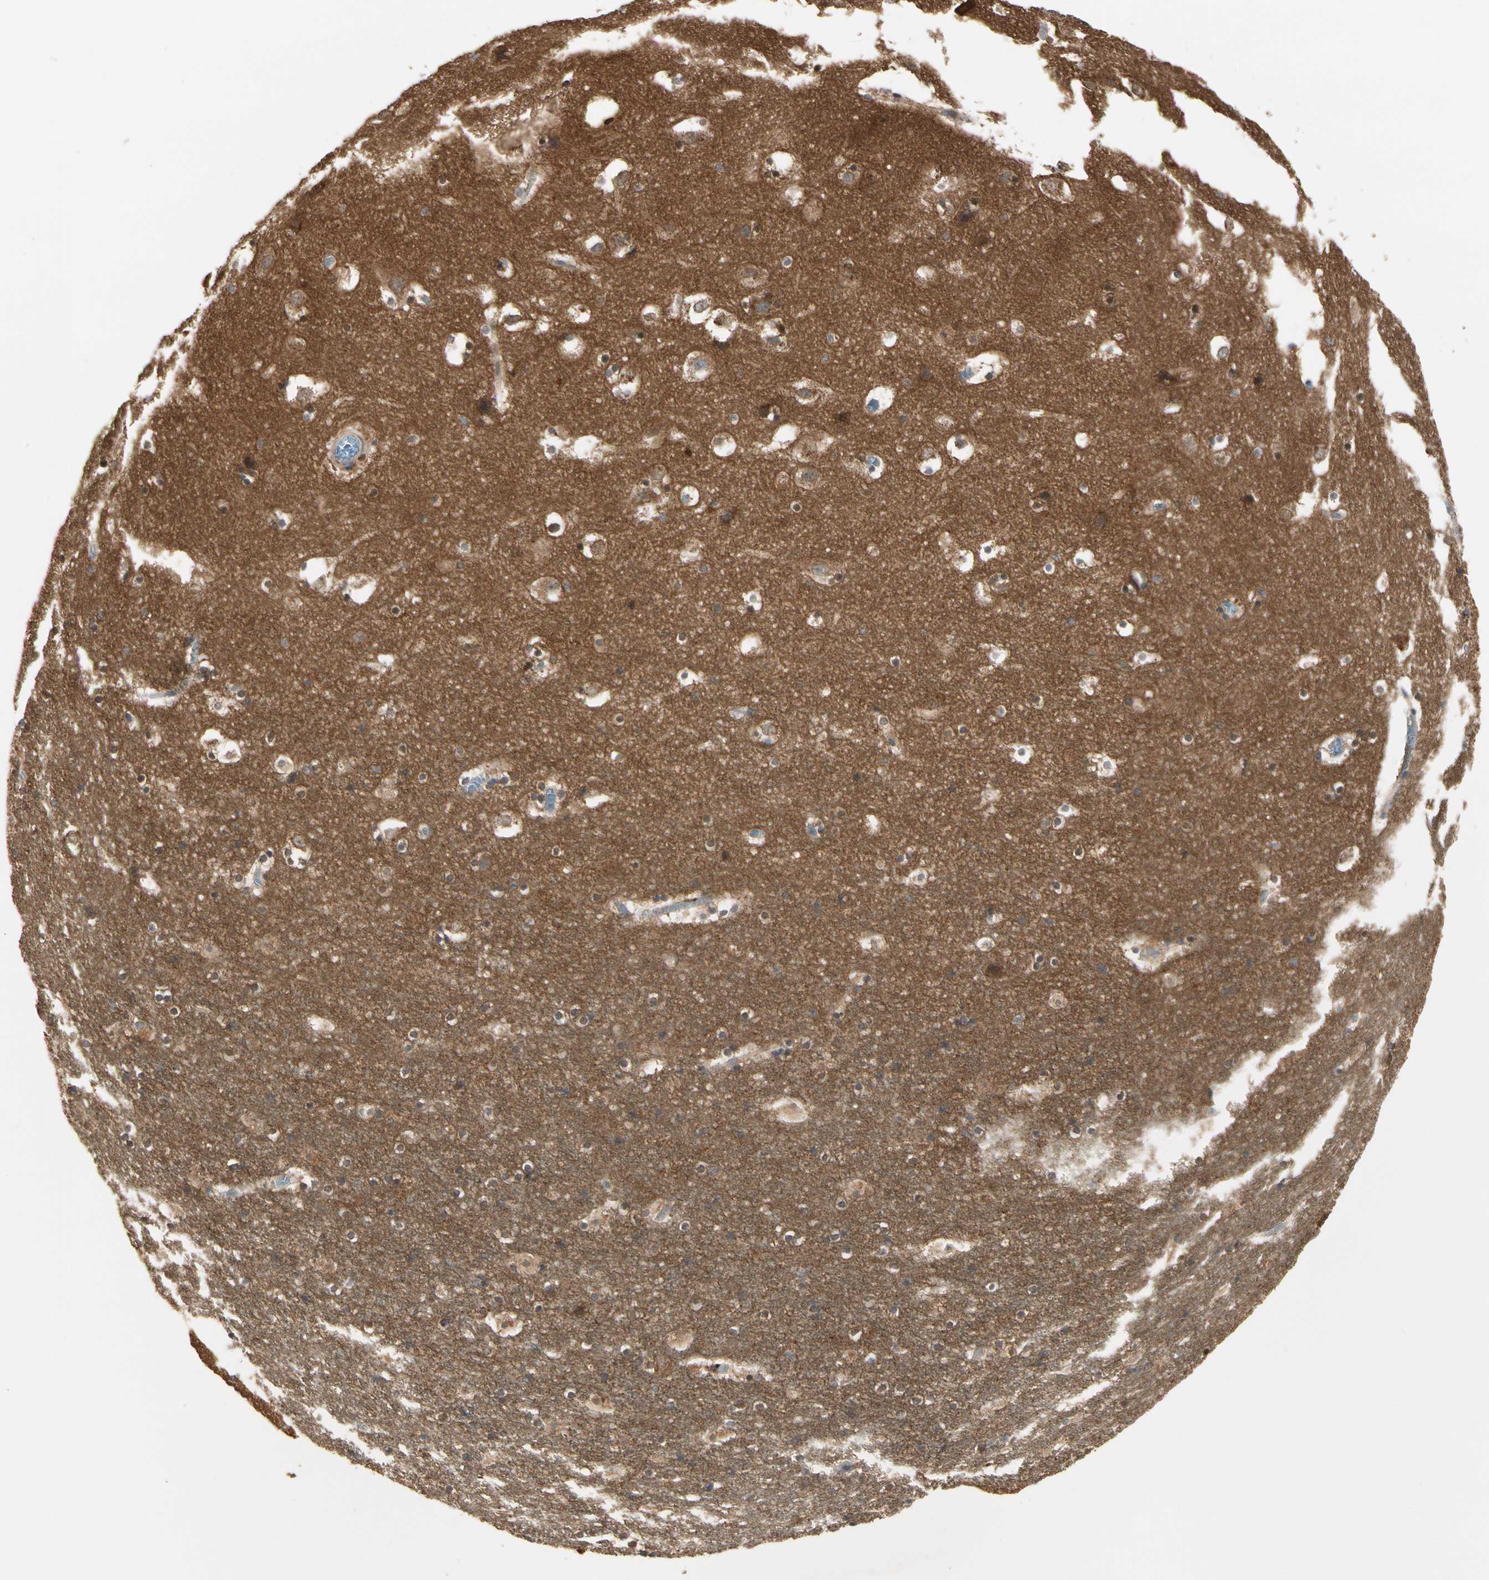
{"staining": {"intensity": "negative", "quantity": "none", "location": "none"}, "tissue": "hippocampus", "cell_type": "Glial cells", "image_type": "normal", "snomed": [{"axis": "morphology", "description": "Normal tissue, NOS"}, {"axis": "topography", "description": "Hippocampus"}], "caption": "Glial cells are negative for protein expression in unremarkable human hippocampus. (Brightfield microscopy of DAB (3,3'-diaminobenzidine) immunohistochemistry (IHC) at high magnification).", "gene": "NAPG", "patient": {"sex": "male", "age": 45}}